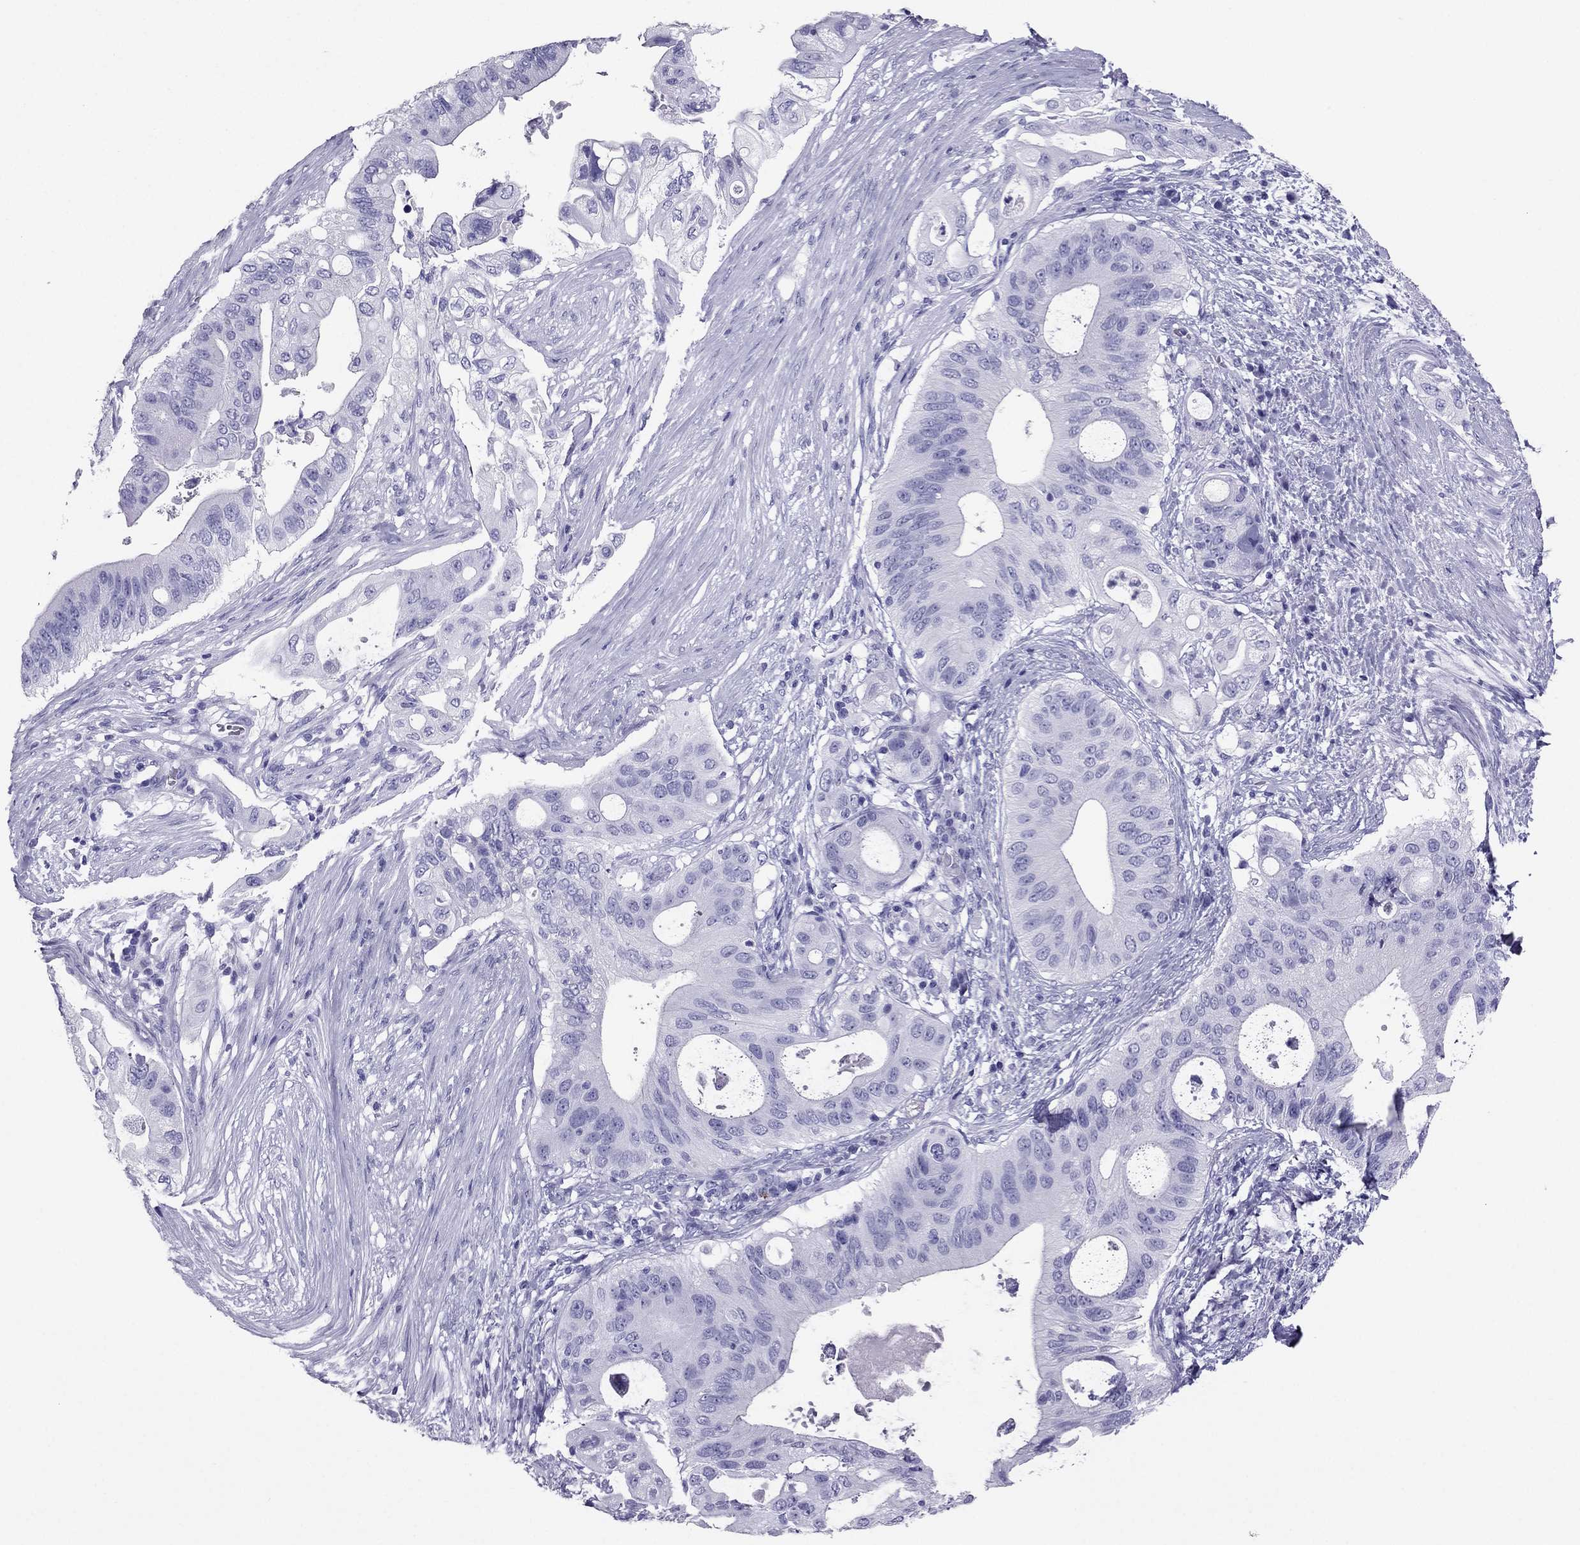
{"staining": {"intensity": "negative", "quantity": "none", "location": "none"}, "tissue": "pancreatic cancer", "cell_type": "Tumor cells", "image_type": "cancer", "snomed": [{"axis": "morphology", "description": "Adenocarcinoma, NOS"}, {"axis": "topography", "description": "Pancreas"}], "caption": "Pancreatic cancer was stained to show a protein in brown. There is no significant positivity in tumor cells.", "gene": "PDE6A", "patient": {"sex": "female", "age": 72}}